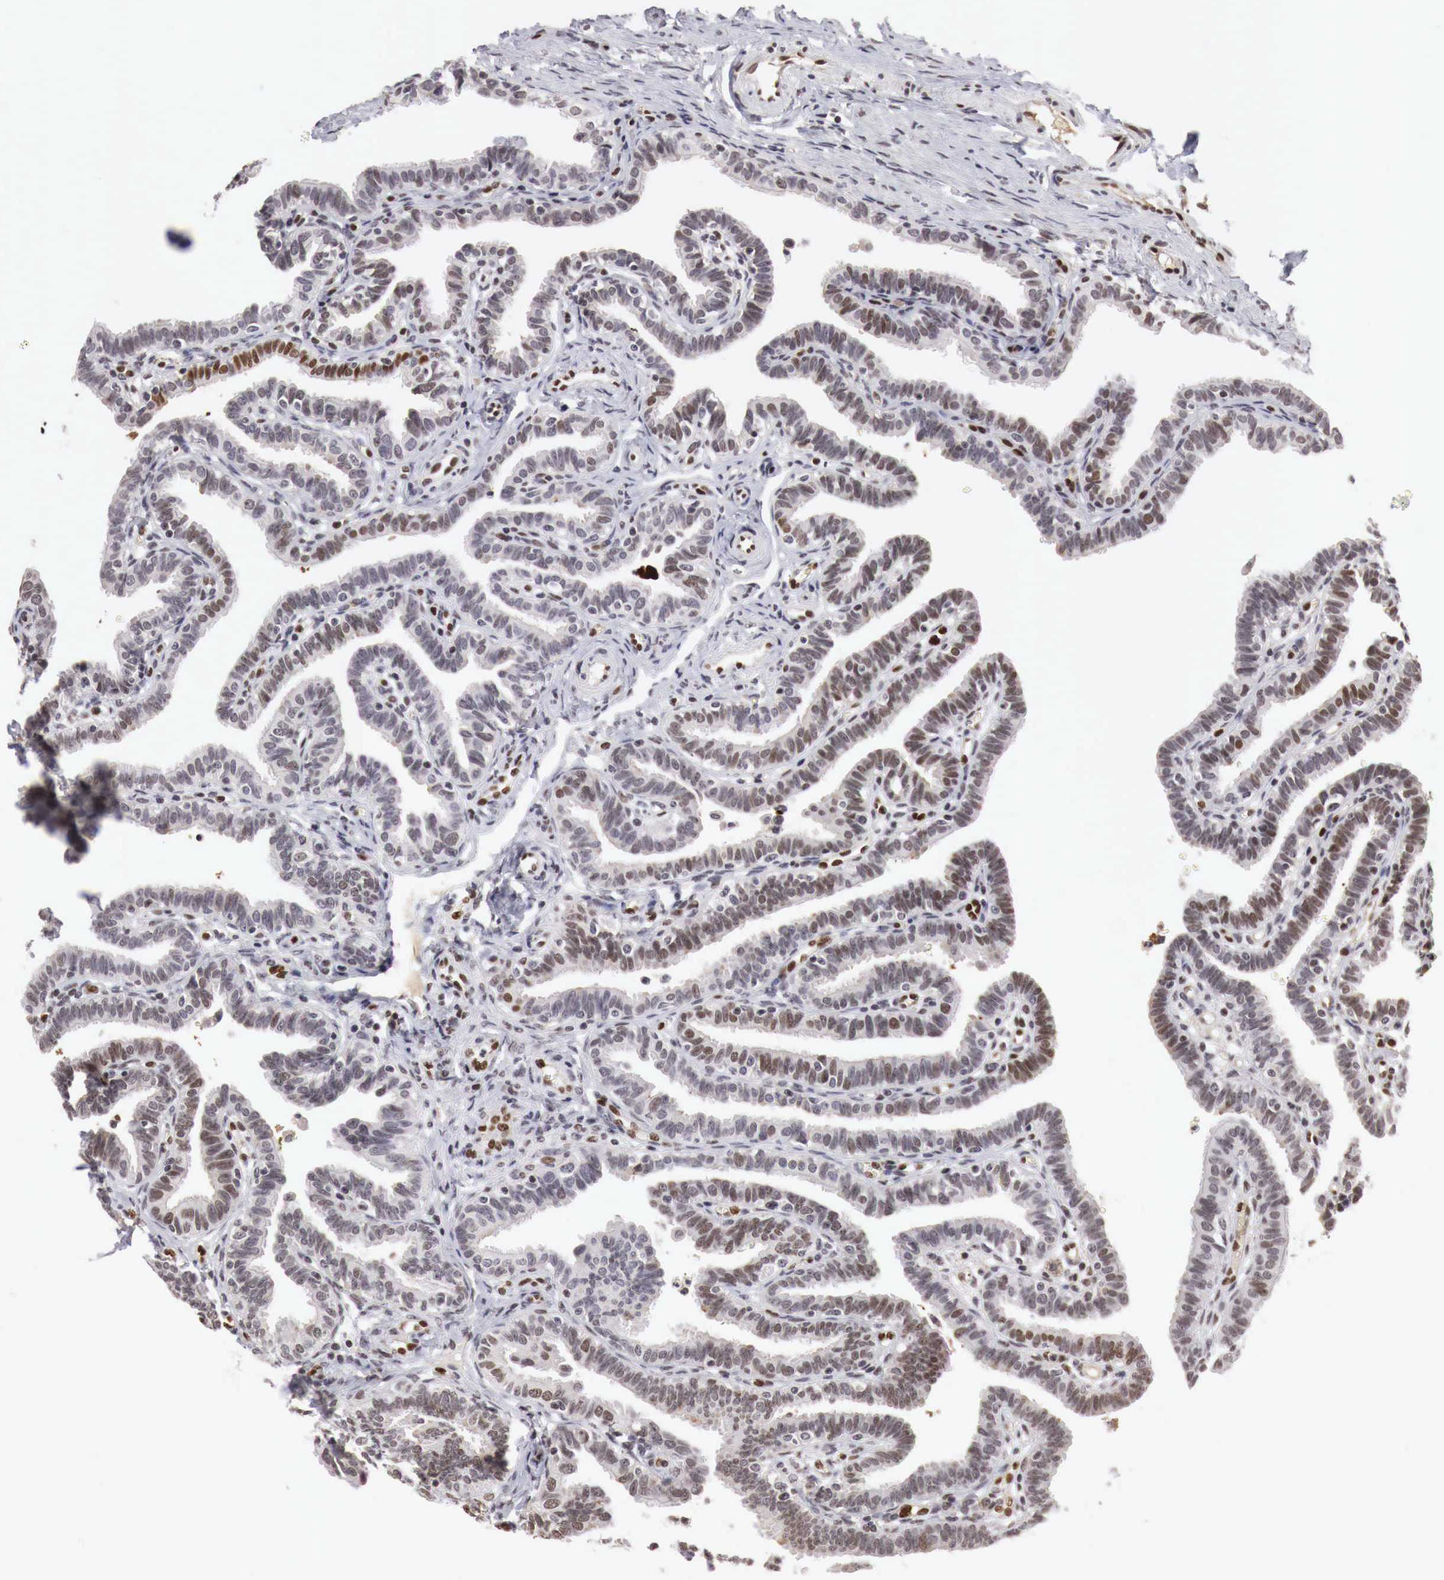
{"staining": {"intensity": "moderate", "quantity": ">75%", "location": "nuclear"}, "tissue": "fallopian tube", "cell_type": "Glandular cells", "image_type": "normal", "snomed": [{"axis": "morphology", "description": "Normal tissue, NOS"}, {"axis": "topography", "description": "Fallopian tube"}], "caption": "An IHC histopathology image of benign tissue is shown. Protein staining in brown shows moderate nuclear positivity in fallopian tube within glandular cells.", "gene": "DACH2", "patient": {"sex": "female", "age": 41}}